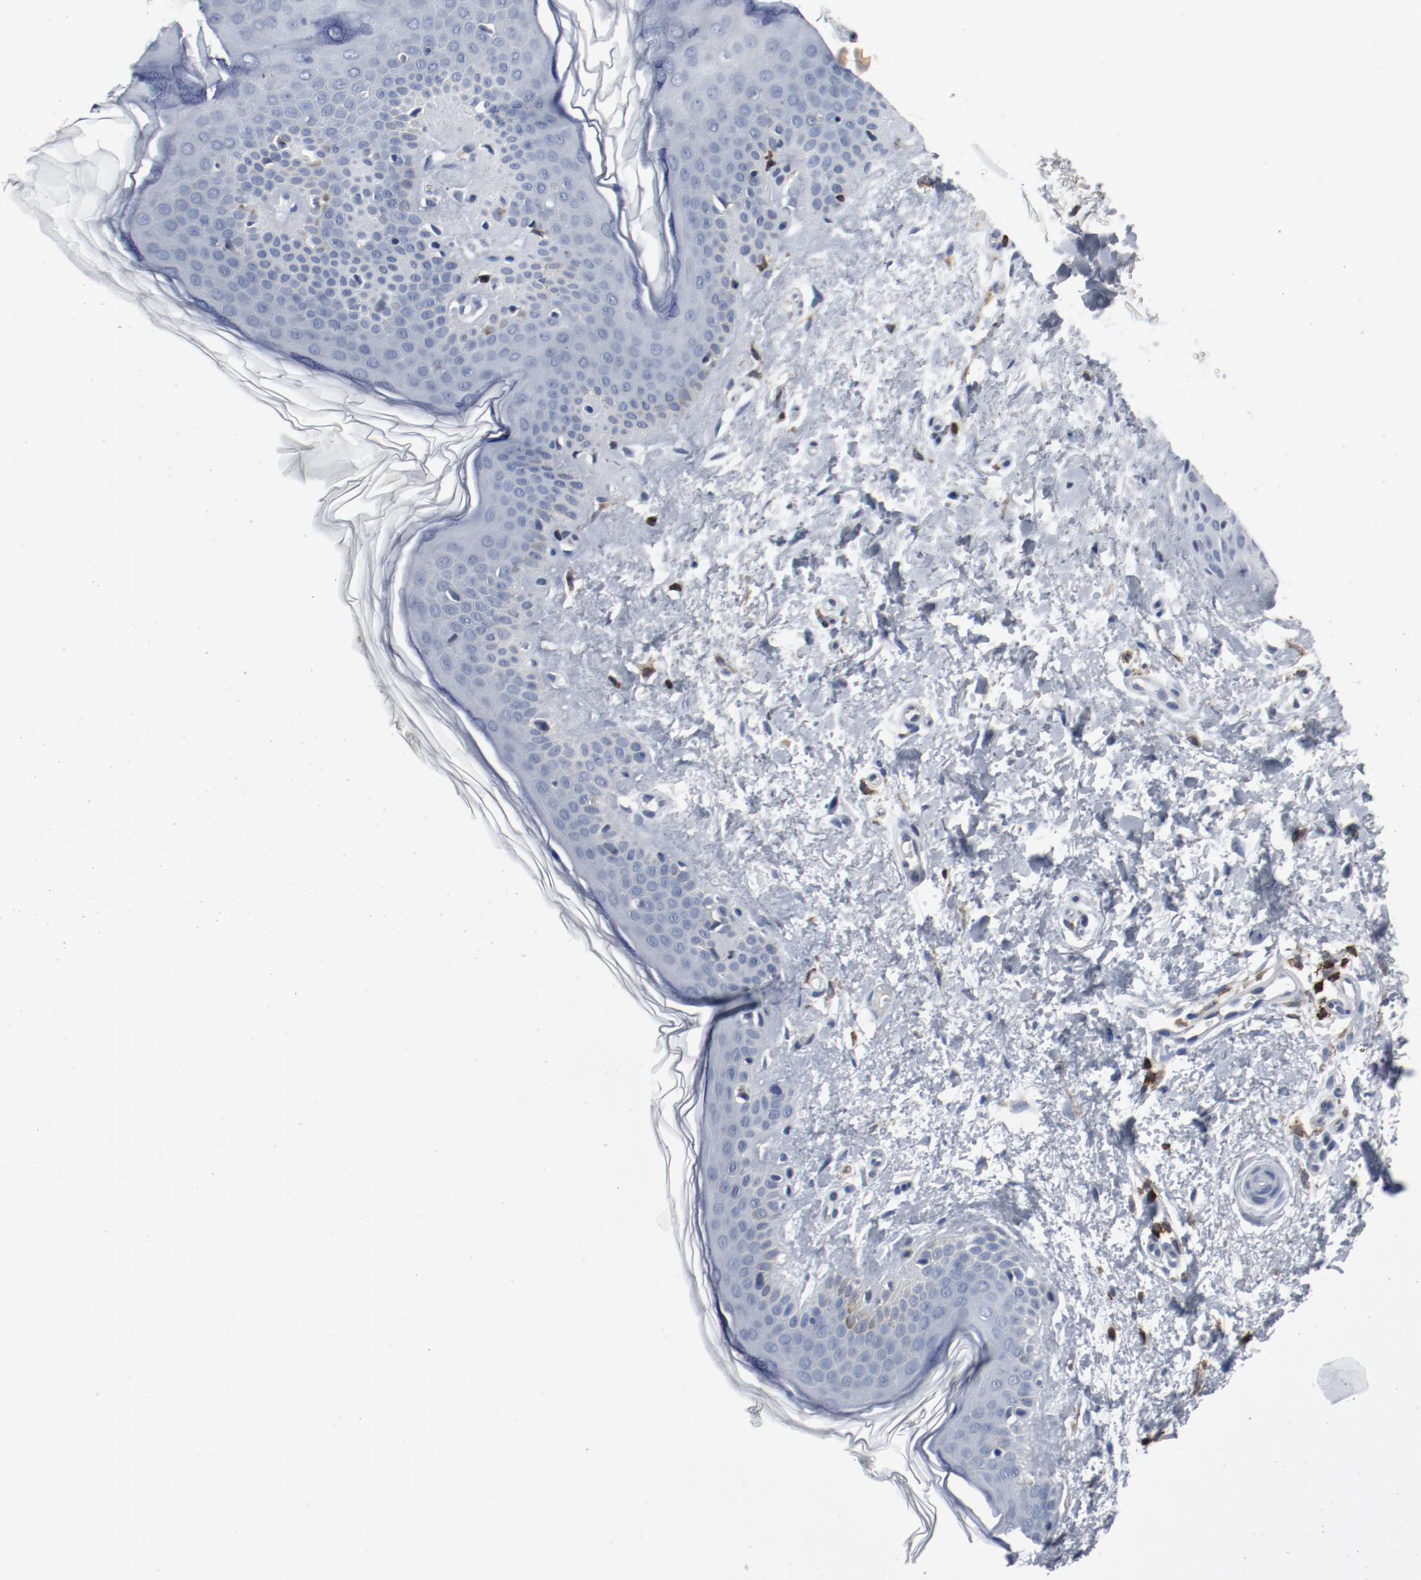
{"staining": {"intensity": "negative", "quantity": "none", "location": "none"}, "tissue": "skin", "cell_type": "Fibroblasts", "image_type": "normal", "snomed": [{"axis": "morphology", "description": "Normal tissue, NOS"}, {"axis": "topography", "description": "Skin"}], "caption": "High power microscopy micrograph of an immunohistochemistry (IHC) image of normal skin, revealing no significant positivity in fibroblasts.", "gene": "LCP2", "patient": {"sex": "female", "age": 56}}